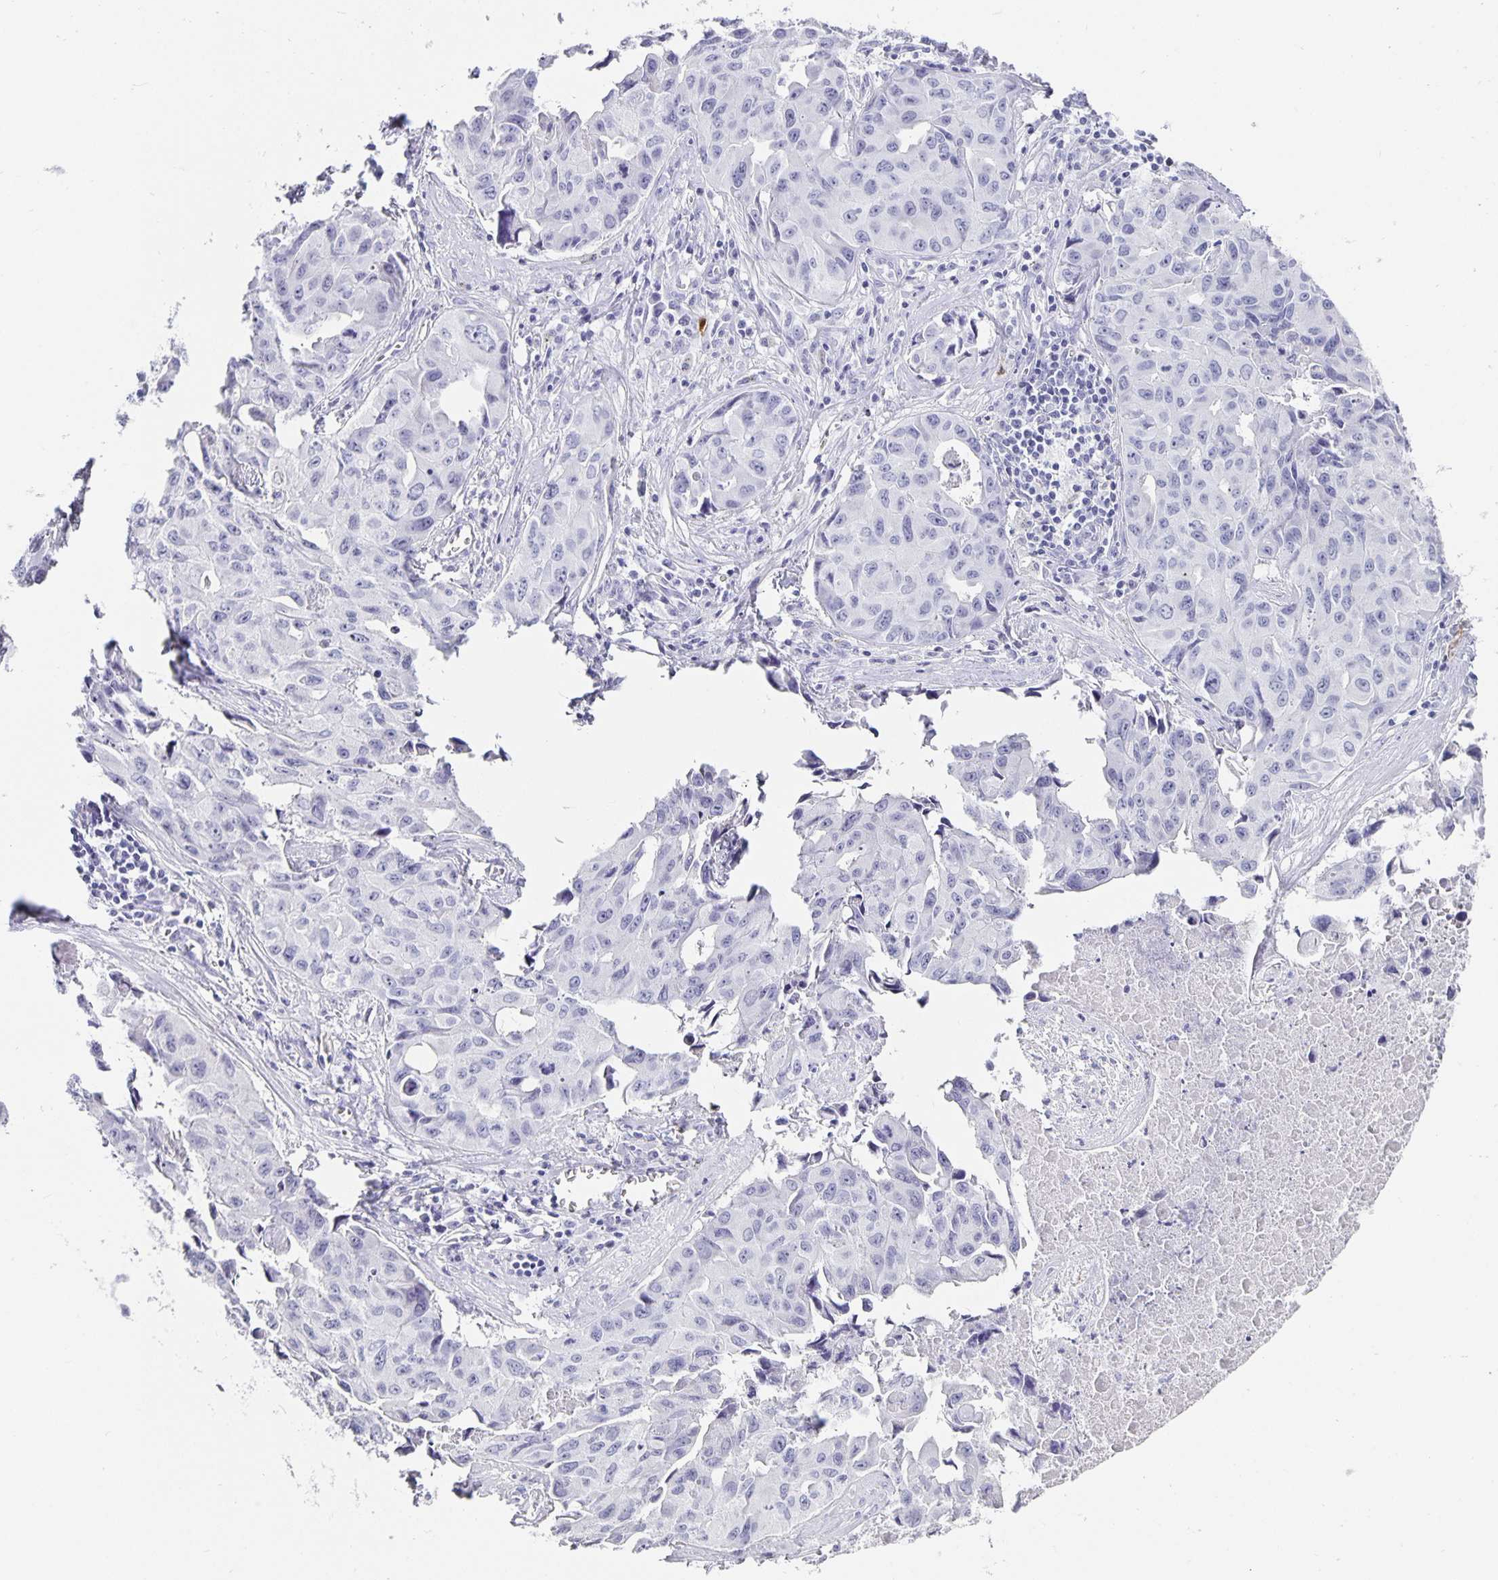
{"staining": {"intensity": "negative", "quantity": "none", "location": "none"}, "tissue": "lung cancer", "cell_type": "Tumor cells", "image_type": "cancer", "snomed": [{"axis": "morphology", "description": "Adenocarcinoma, NOS"}, {"axis": "topography", "description": "Lymph node"}, {"axis": "topography", "description": "Lung"}], "caption": "Tumor cells are negative for protein expression in human lung cancer (adenocarcinoma).", "gene": "CHGA", "patient": {"sex": "male", "age": 64}}